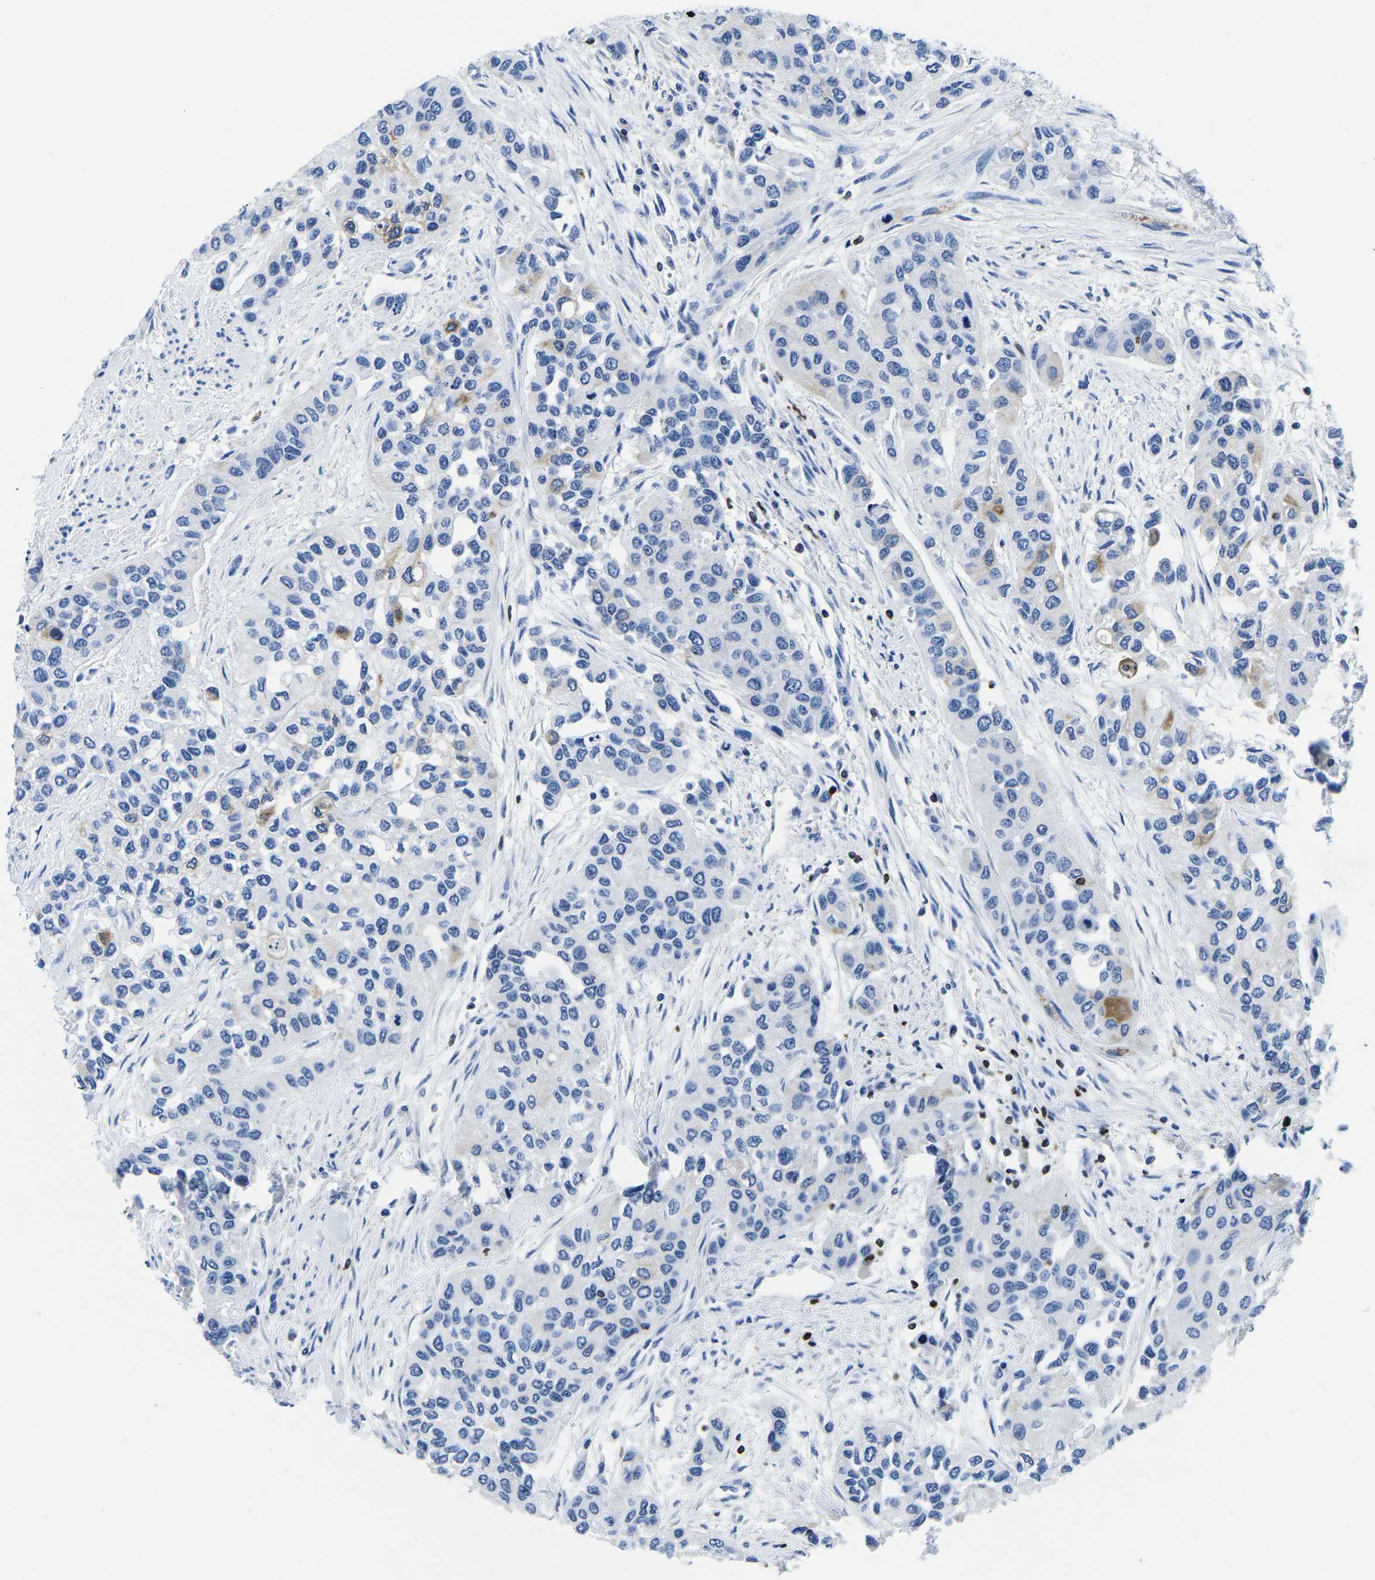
{"staining": {"intensity": "weak", "quantity": "<25%", "location": "cytoplasmic/membranous"}, "tissue": "urothelial cancer", "cell_type": "Tumor cells", "image_type": "cancer", "snomed": [{"axis": "morphology", "description": "Urothelial carcinoma, High grade"}, {"axis": "topography", "description": "Urinary bladder"}], "caption": "Tumor cells are negative for protein expression in human urothelial cancer.", "gene": "CTSW", "patient": {"sex": "female", "age": 56}}